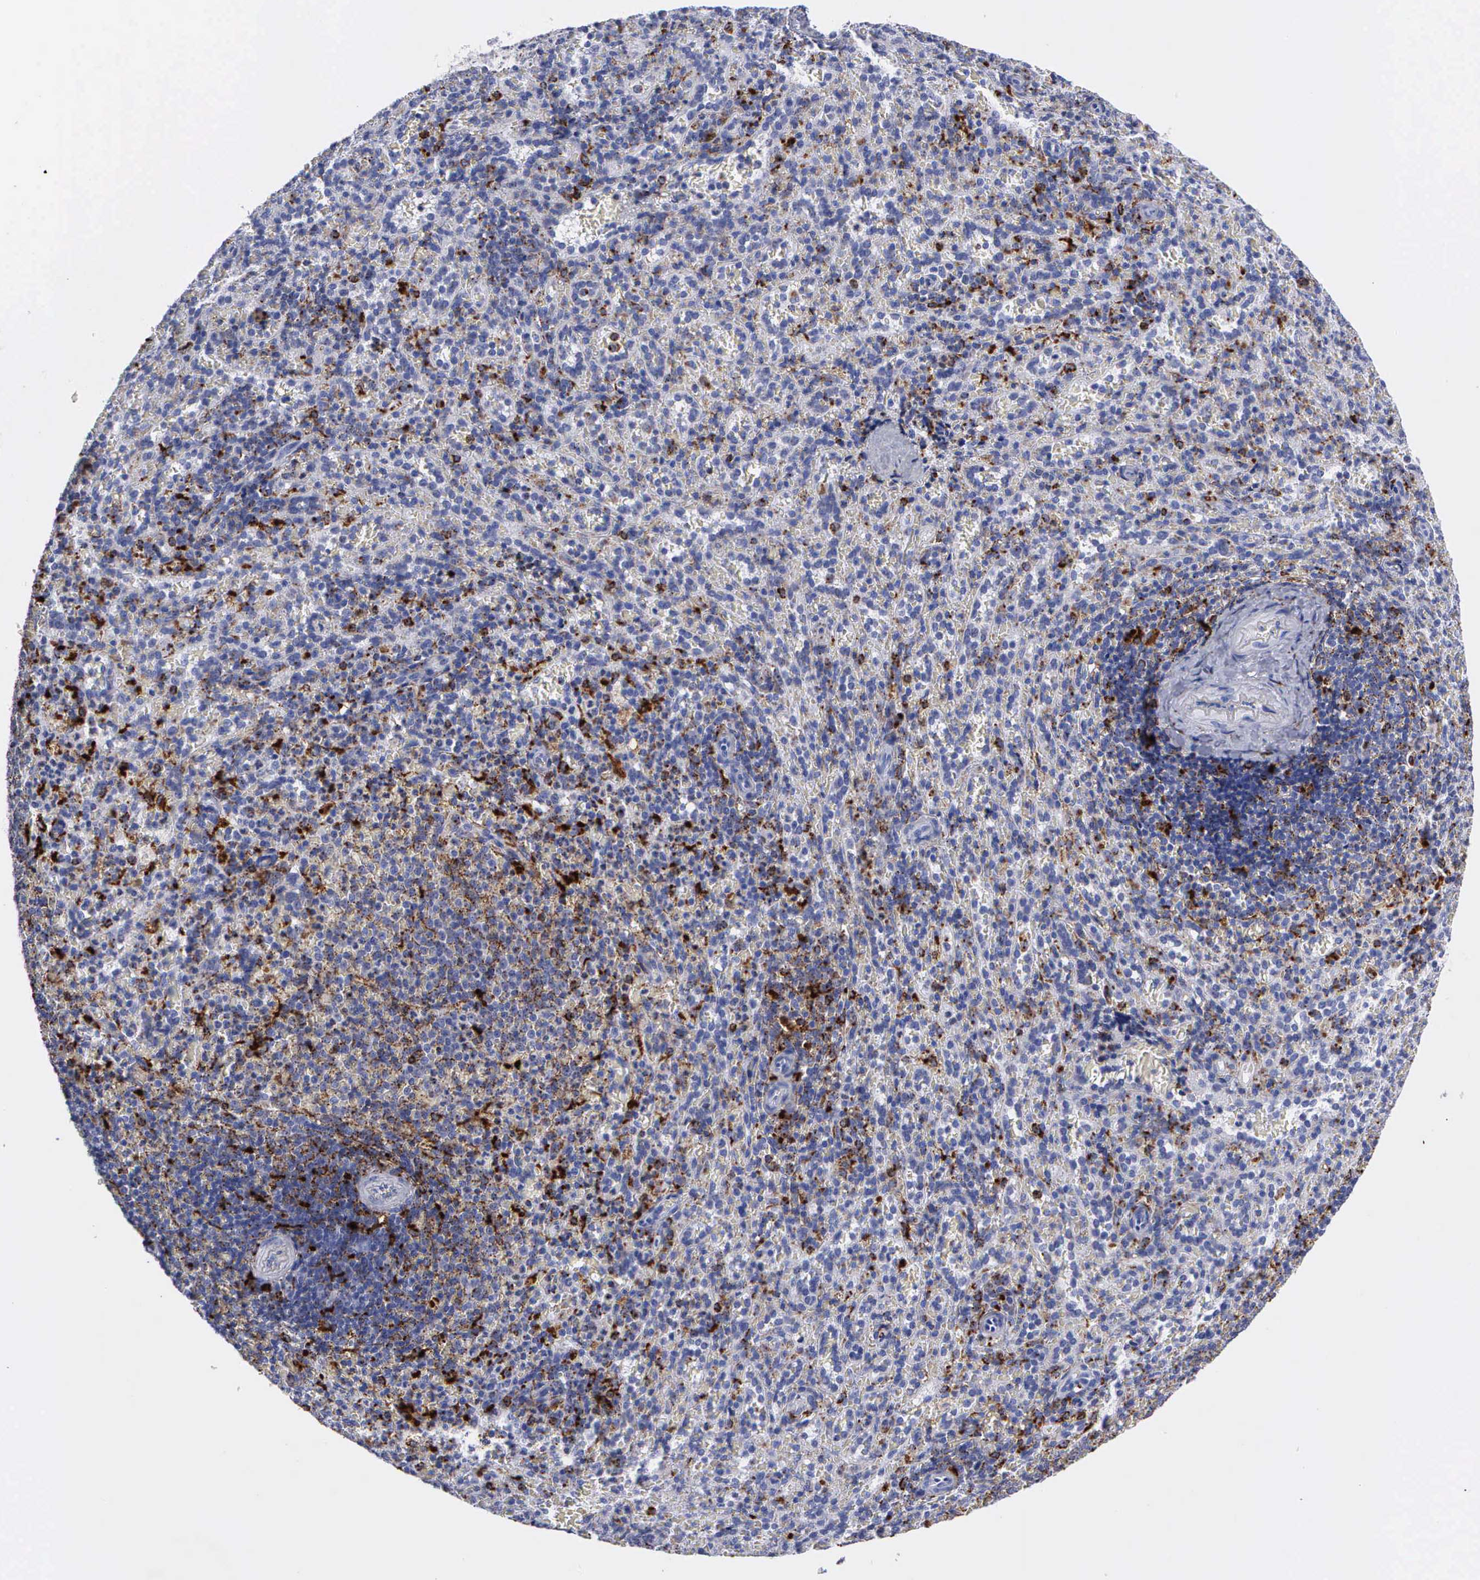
{"staining": {"intensity": "moderate", "quantity": "25%-75%", "location": "cytoplasmic/membranous"}, "tissue": "spleen", "cell_type": "Cells in red pulp", "image_type": "normal", "snomed": [{"axis": "morphology", "description": "Normal tissue, NOS"}, {"axis": "topography", "description": "Spleen"}], "caption": "Spleen stained for a protein (brown) demonstrates moderate cytoplasmic/membranous positive positivity in approximately 25%-75% of cells in red pulp.", "gene": "CTSH", "patient": {"sex": "female", "age": 21}}